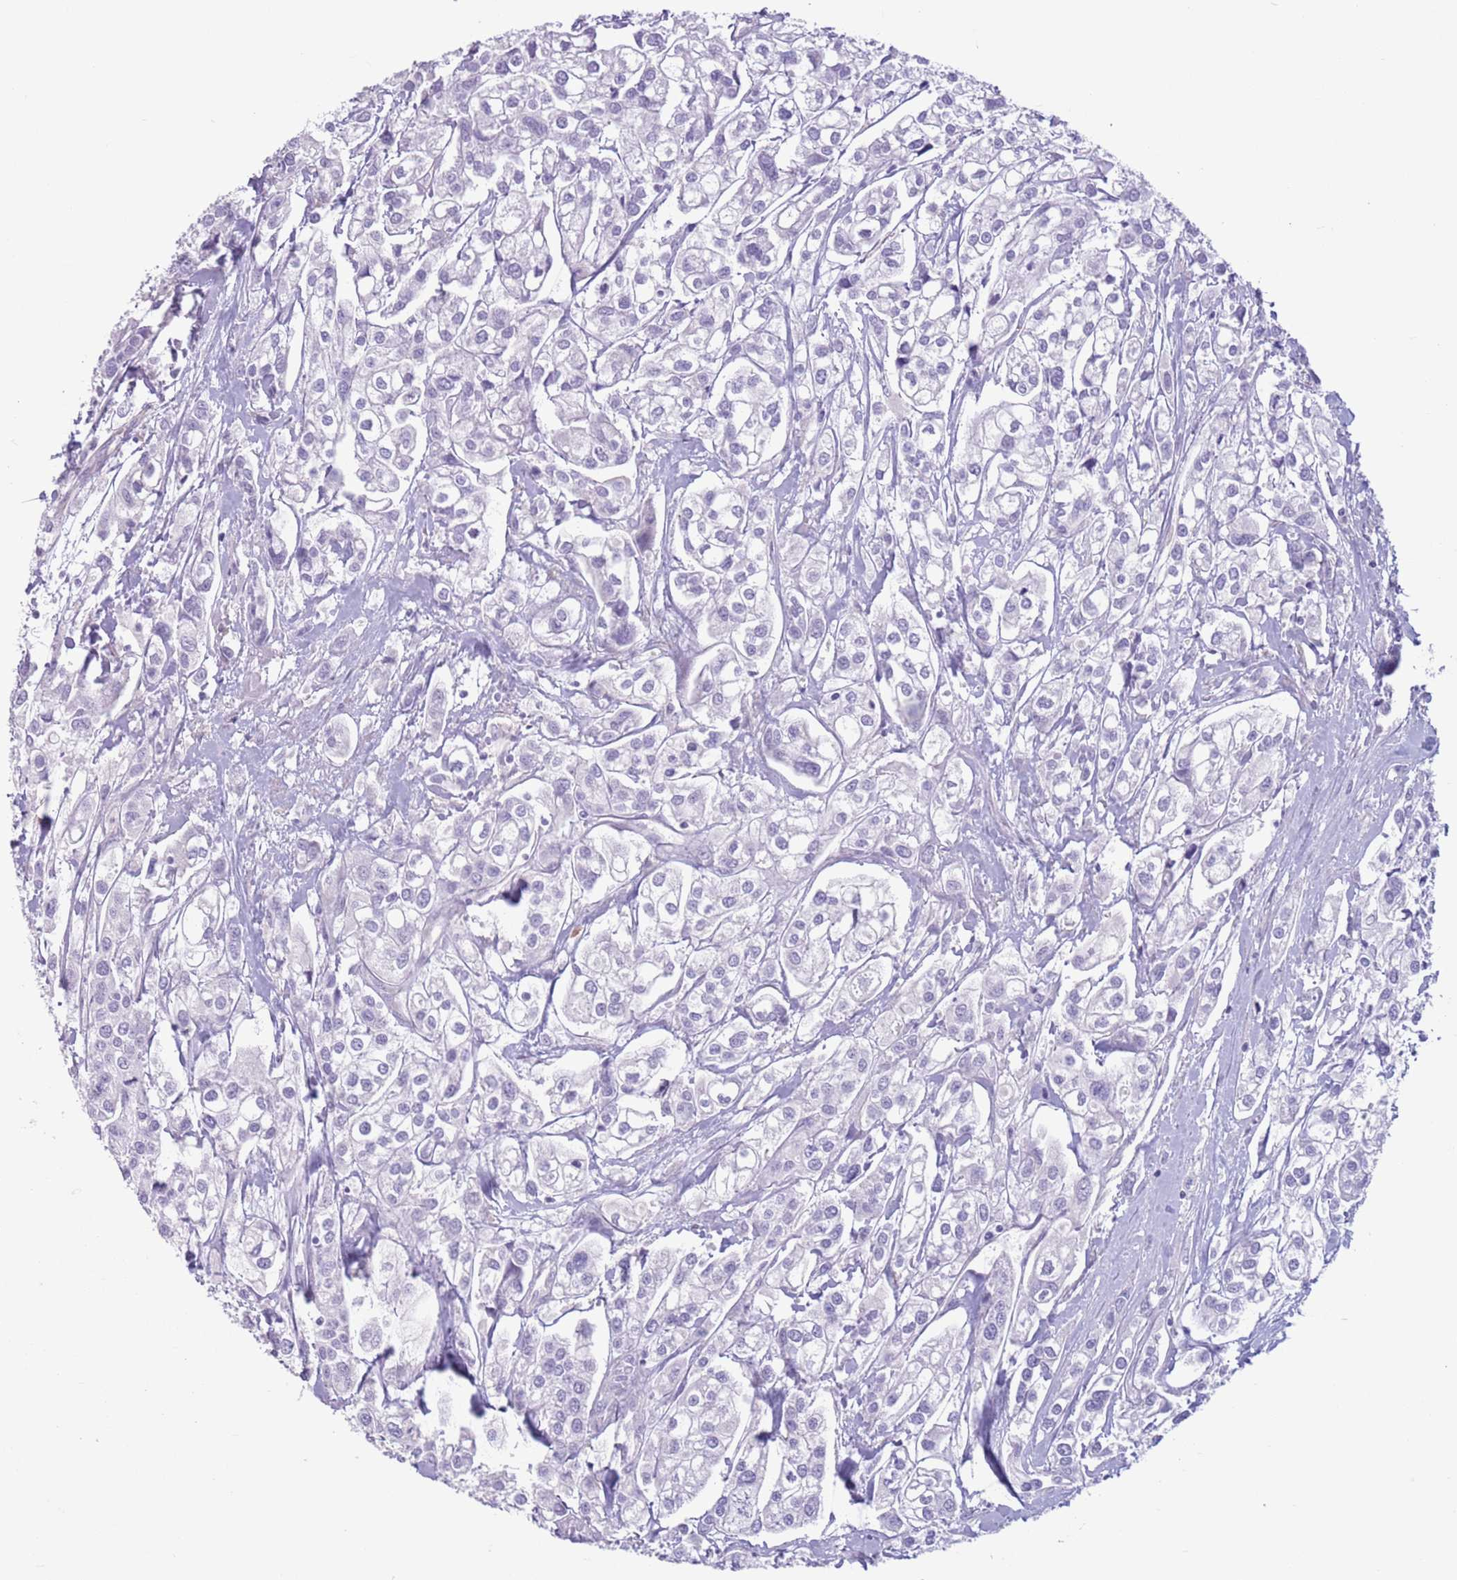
{"staining": {"intensity": "negative", "quantity": "none", "location": "none"}, "tissue": "urothelial cancer", "cell_type": "Tumor cells", "image_type": "cancer", "snomed": [{"axis": "morphology", "description": "Urothelial carcinoma, High grade"}, {"axis": "topography", "description": "Urinary bladder"}], "caption": "High magnification brightfield microscopy of urothelial cancer stained with DAB (brown) and counterstained with hematoxylin (blue): tumor cells show no significant expression.", "gene": "SNX6", "patient": {"sex": "male", "age": 67}}